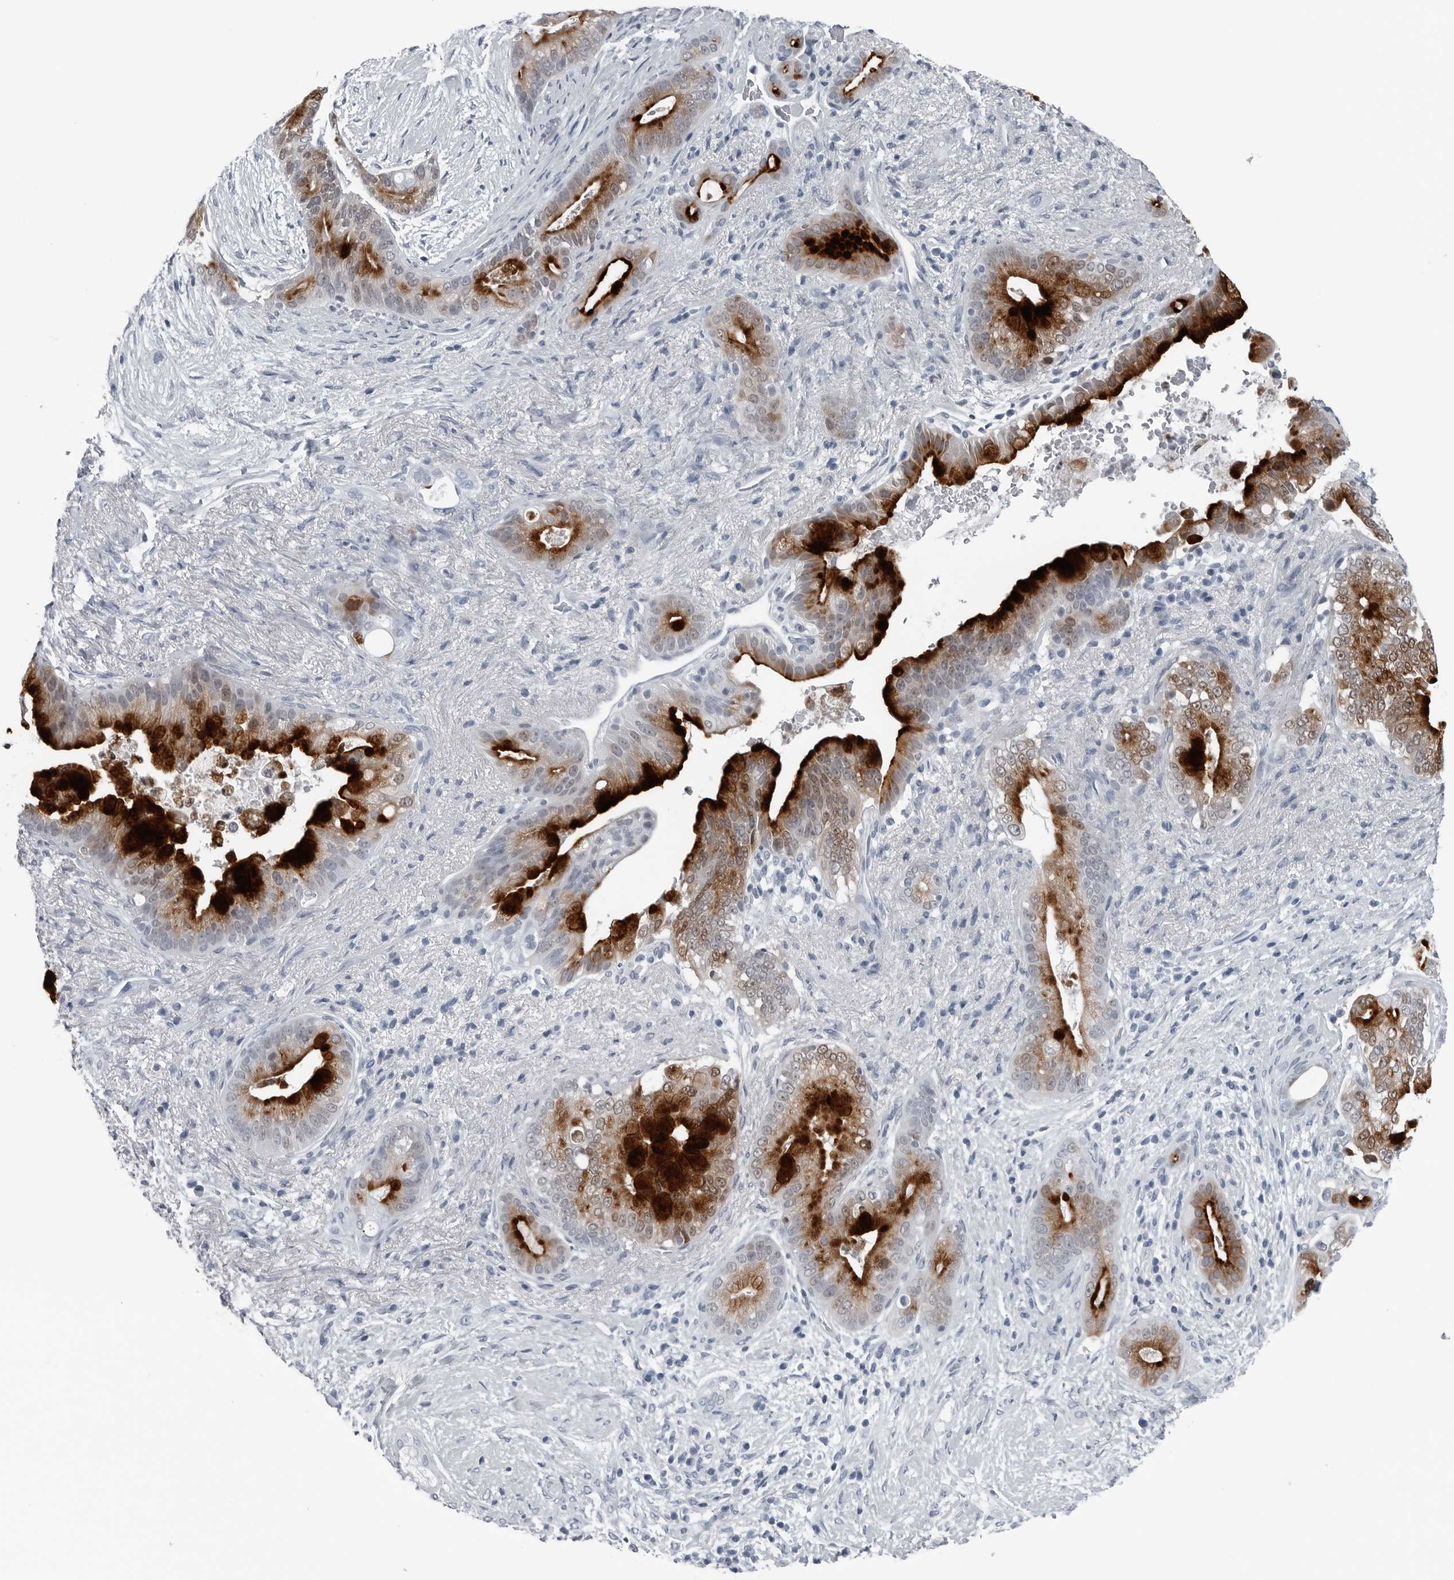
{"staining": {"intensity": "strong", "quantity": ">75%", "location": "cytoplasmic/membranous,nuclear"}, "tissue": "pancreatic cancer", "cell_type": "Tumor cells", "image_type": "cancer", "snomed": [{"axis": "morphology", "description": "Adenocarcinoma, NOS"}, {"axis": "topography", "description": "Pancreas"}], "caption": "This histopathology image exhibits IHC staining of human pancreatic cancer, with high strong cytoplasmic/membranous and nuclear positivity in approximately >75% of tumor cells.", "gene": "SPINK1", "patient": {"sex": "male", "age": 53}}